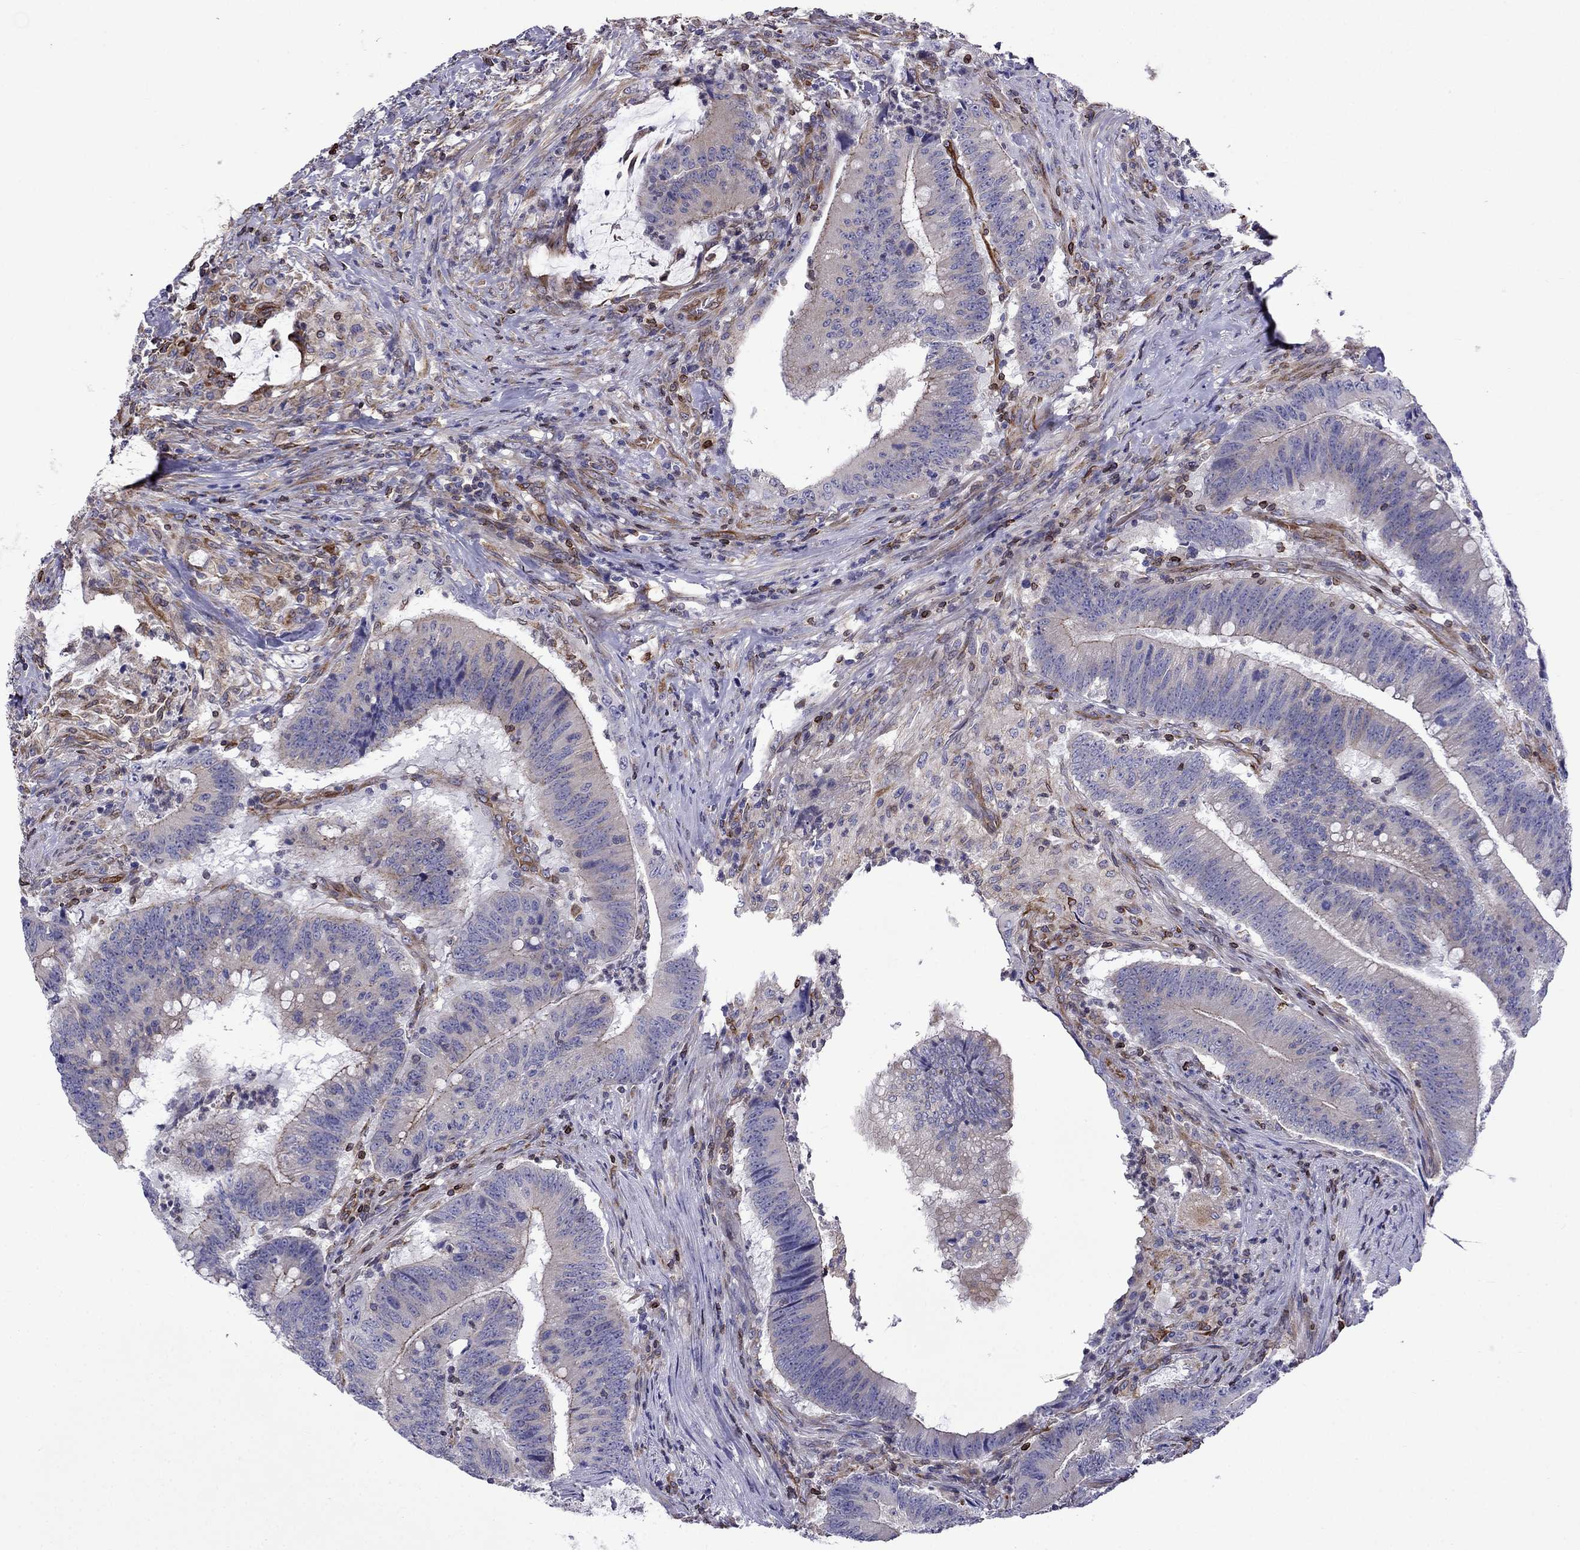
{"staining": {"intensity": "negative", "quantity": "none", "location": "none"}, "tissue": "colorectal cancer", "cell_type": "Tumor cells", "image_type": "cancer", "snomed": [{"axis": "morphology", "description": "Adenocarcinoma, NOS"}, {"axis": "topography", "description": "Colon"}], "caption": "Colorectal adenocarcinoma stained for a protein using immunohistochemistry (IHC) demonstrates no expression tumor cells.", "gene": "GNAL", "patient": {"sex": "female", "age": 87}}